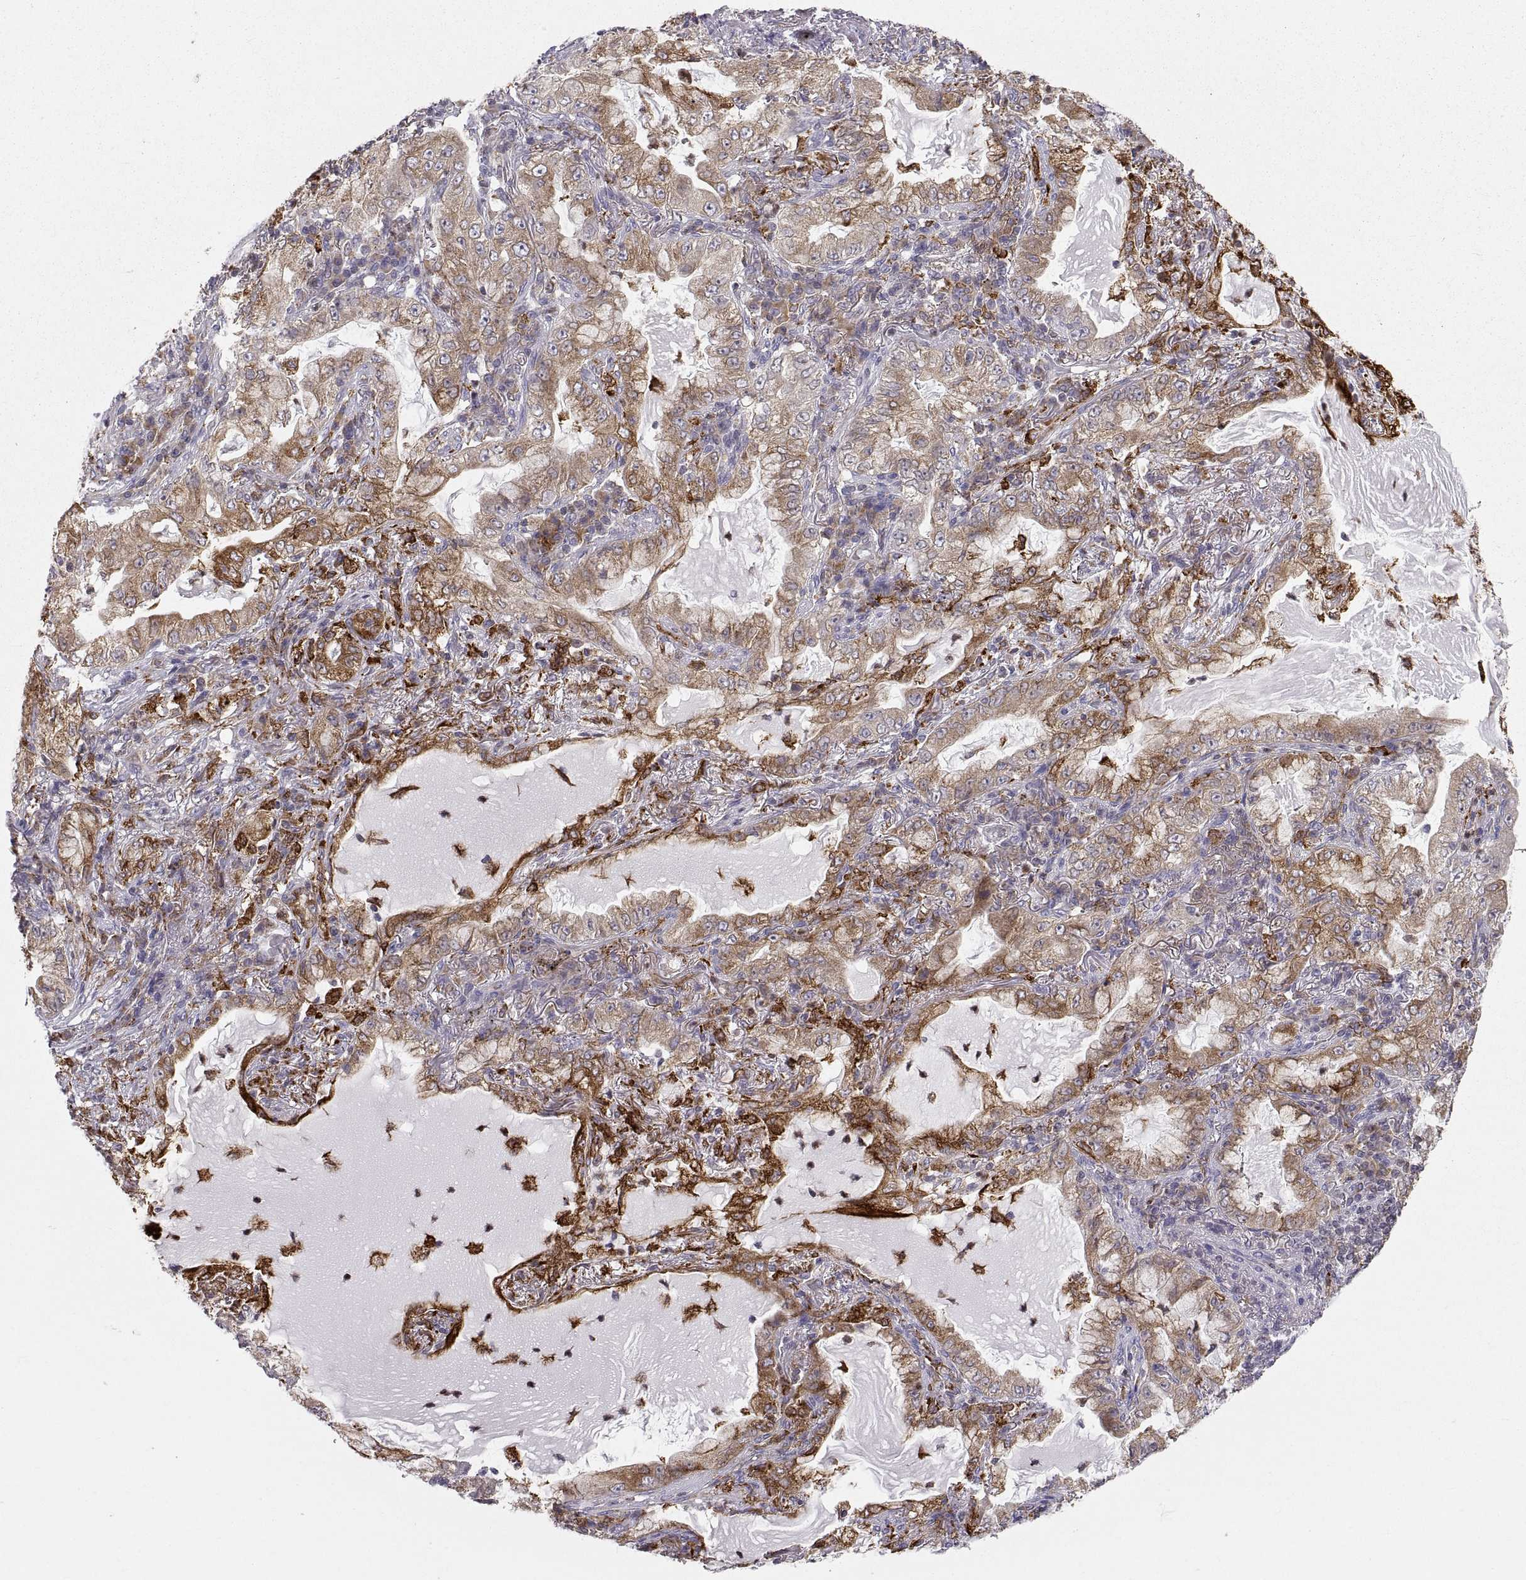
{"staining": {"intensity": "moderate", "quantity": ">75%", "location": "cytoplasmic/membranous"}, "tissue": "lung cancer", "cell_type": "Tumor cells", "image_type": "cancer", "snomed": [{"axis": "morphology", "description": "Adenocarcinoma, NOS"}, {"axis": "topography", "description": "Lung"}], "caption": "Protein staining demonstrates moderate cytoplasmic/membranous staining in approximately >75% of tumor cells in lung cancer (adenocarcinoma). Ihc stains the protein of interest in brown and the nuclei are stained blue.", "gene": "ERO1A", "patient": {"sex": "female", "age": 73}}